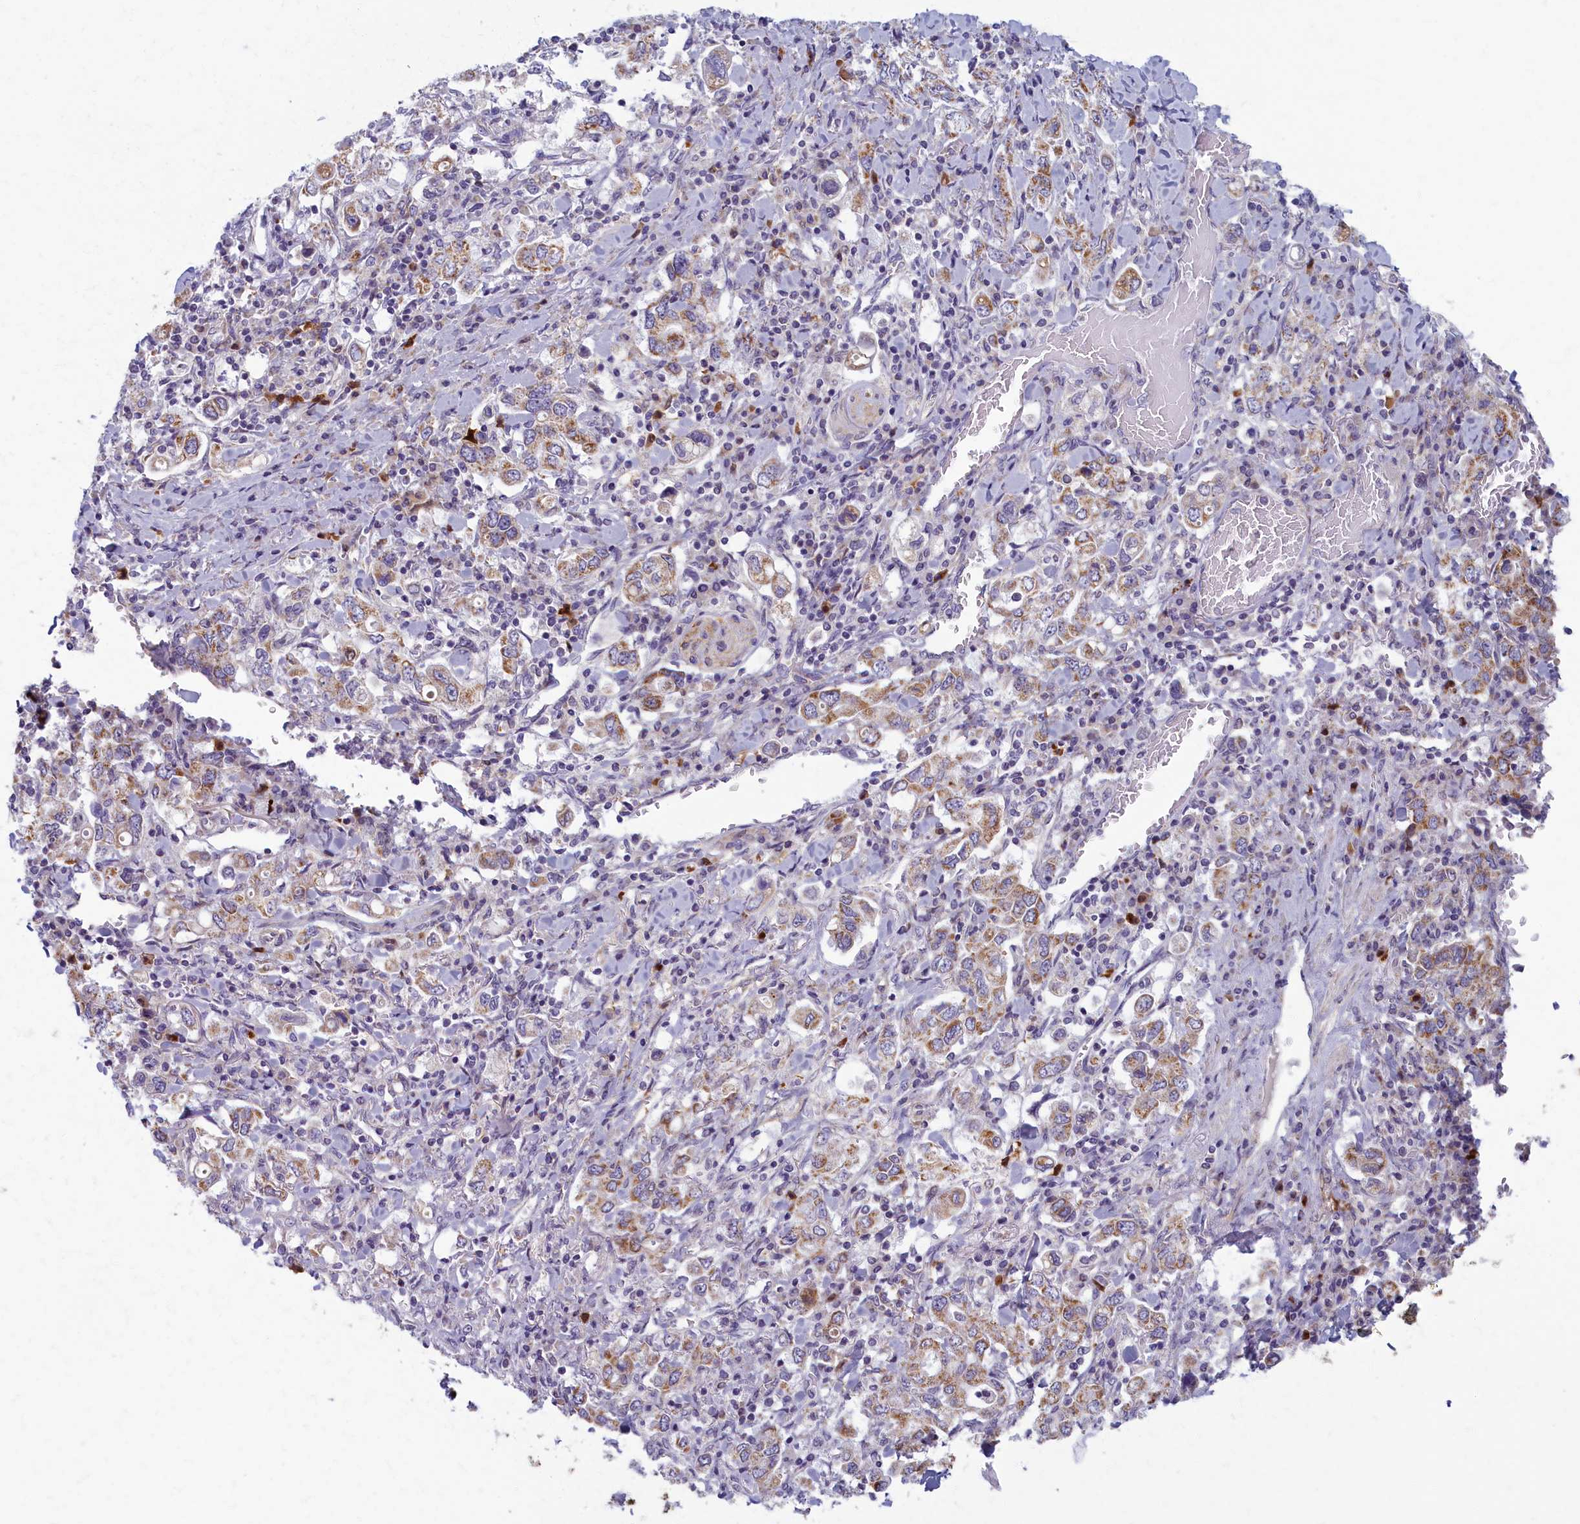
{"staining": {"intensity": "moderate", "quantity": ">75%", "location": "cytoplasmic/membranous"}, "tissue": "stomach cancer", "cell_type": "Tumor cells", "image_type": "cancer", "snomed": [{"axis": "morphology", "description": "Adenocarcinoma, NOS"}, {"axis": "topography", "description": "Stomach, upper"}], "caption": "This is a photomicrograph of immunohistochemistry staining of stomach cancer, which shows moderate staining in the cytoplasmic/membranous of tumor cells.", "gene": "MRPS25", "patient": {"sex": "male", "age": 62}}